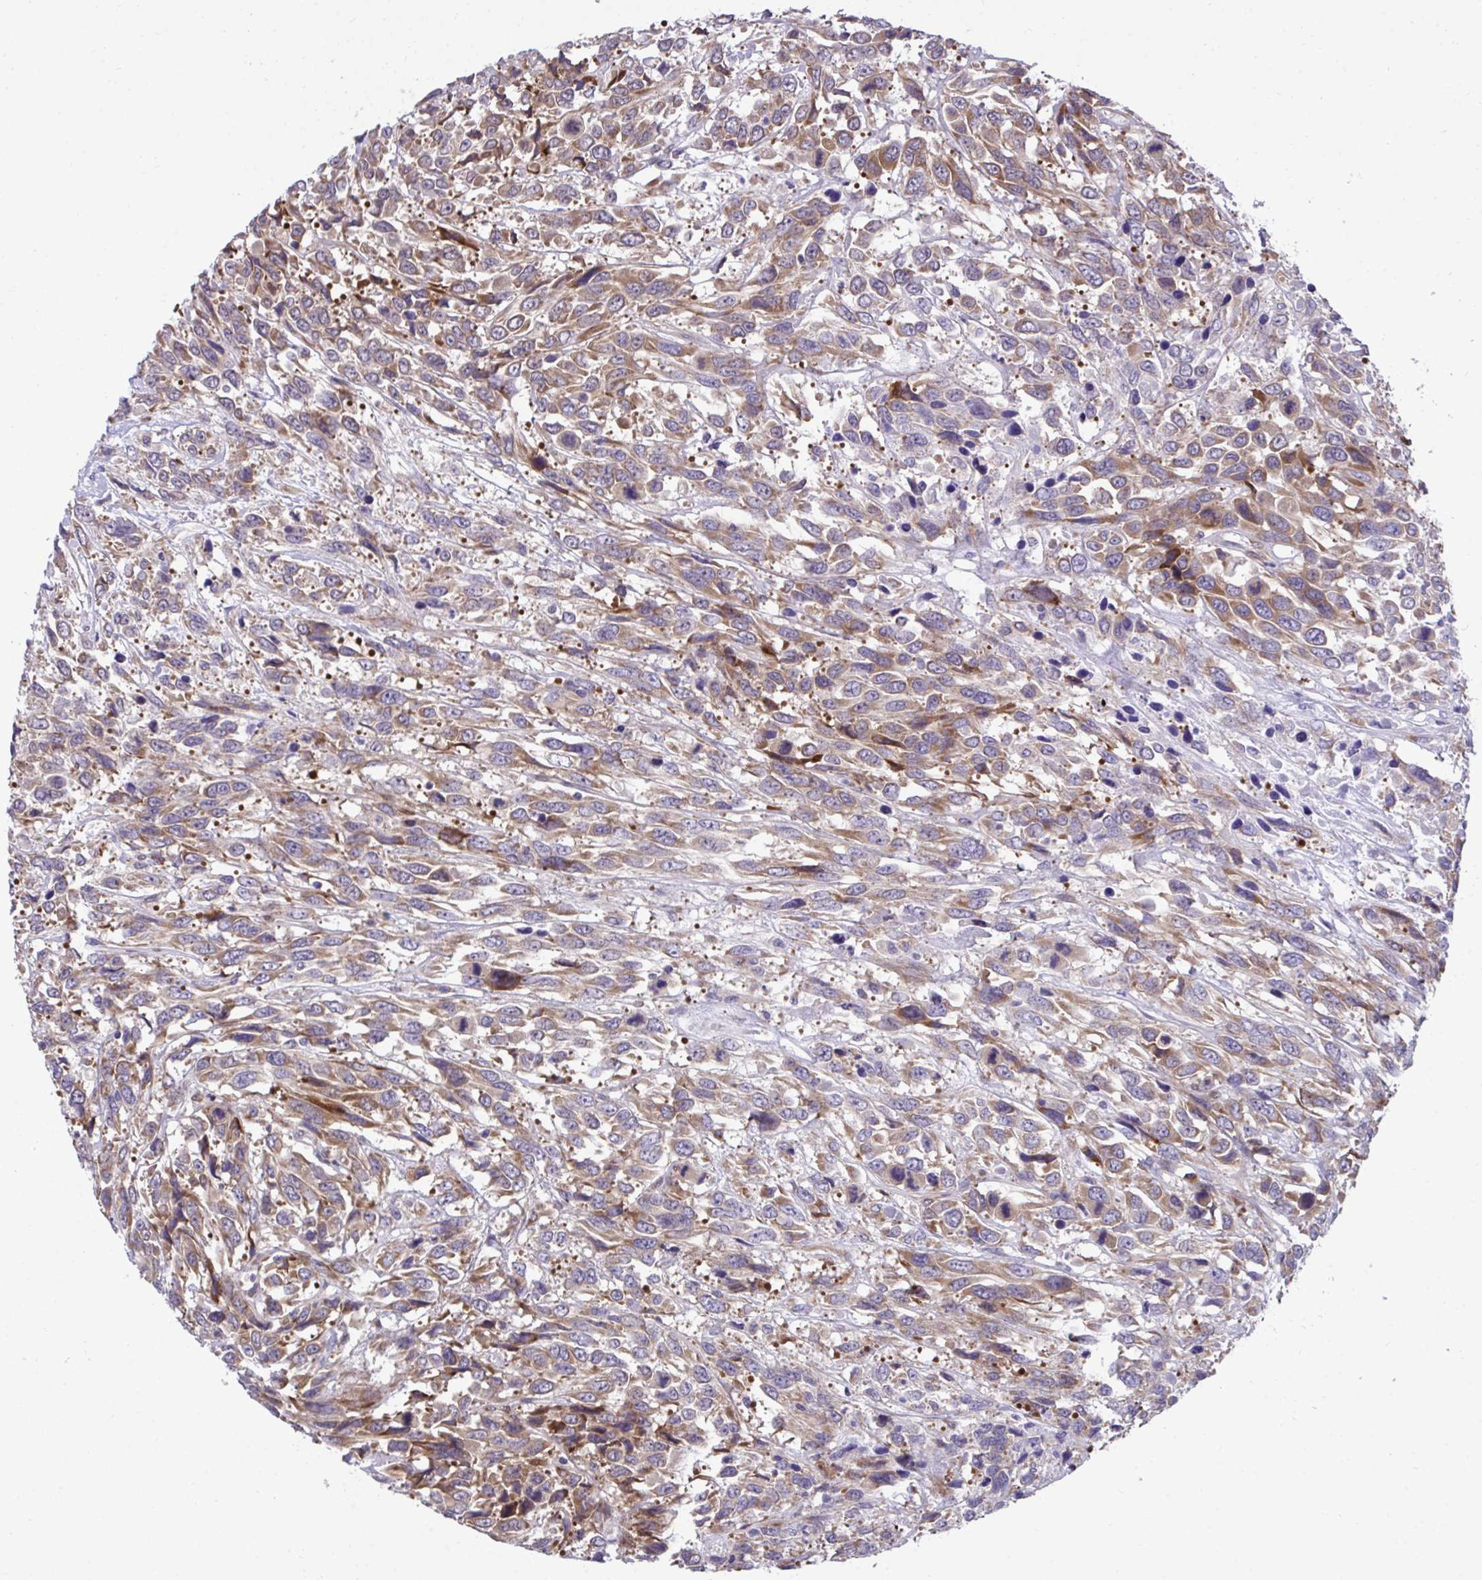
{"staining": {"intensity": "moderate", "quantity": ">75%", "location": "cytoplasmic/membranous"}, "tissue": "urothelial cancer", "cell_type": "Tumor cells", "image_type": "cancer", "snomed": [{"axis": "morphology", "description": "Urothelial carcinoma, High grade"}, {"axis": "topography", "description": "Urinary bladder"}], "caption": "Immunohistochemistry (IHC) (DAB (3,3'-diaminobenzidine)) staining of high-grade urothelial carcinoma shows moderate cytoplasmic/membranous protein staining in approximately >75% of tumor cells.", "gene": "RPS15", "patient": {"sex": "female", "age": 70}}